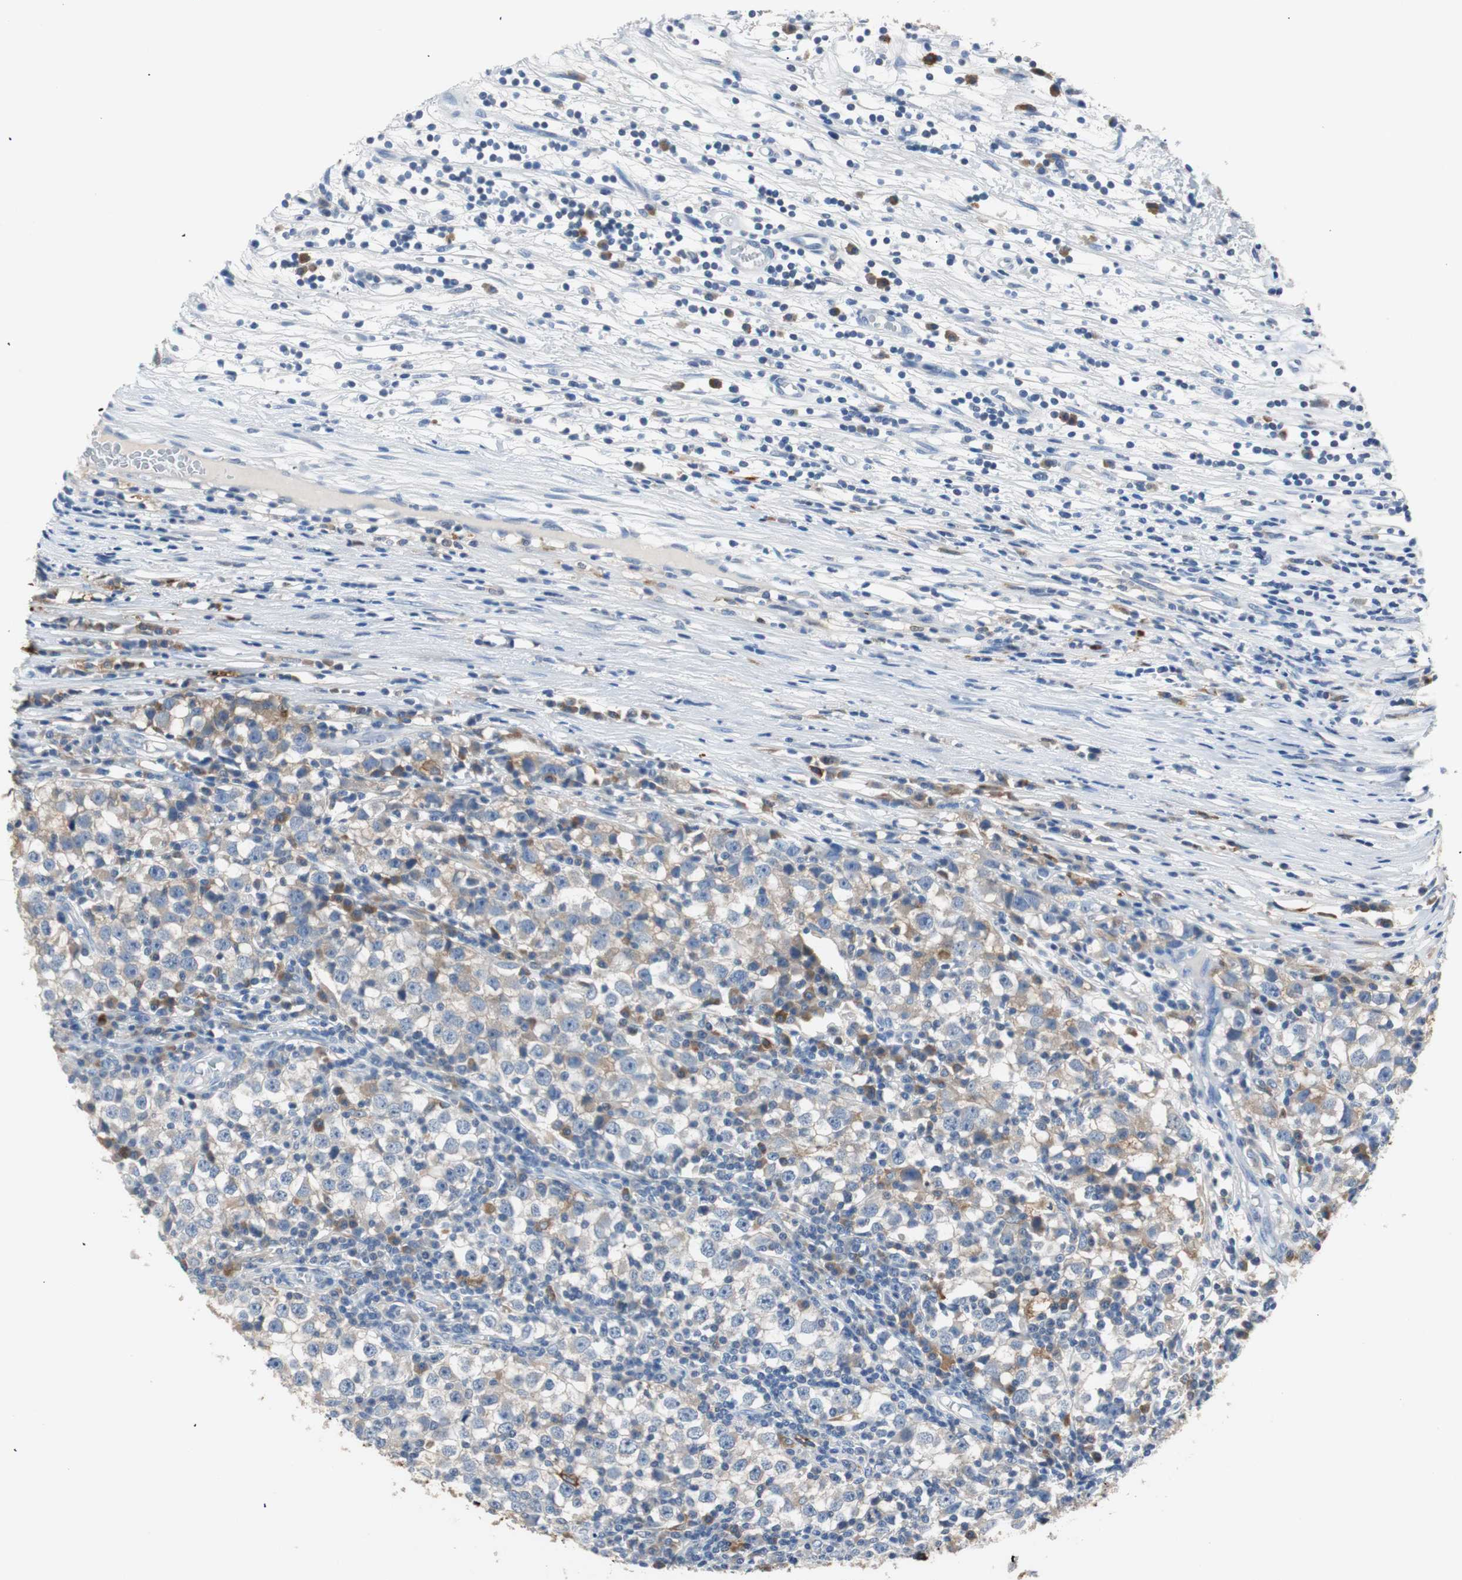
{"staining": {"intensity": "weak", "quantity": "<25%", "location": "cytoplasmic/membranous"}, "tissue": "testis cancer", "cell_type": "Tumor cells", "image_type": "cancer", "snomed": [{"axis": "morphology", "description": "Seminoma, NOS"}, {"axis": "topography", "description": "Testis"}], "caption": "Protein analysis of seminoma (testis) exhibits no significant positivity in tumor cells. (DAB IHC visualized using brightfield microscopy, high magnification).", "gene": "PI15", "patient": {"sex": "male", "age": 65}}